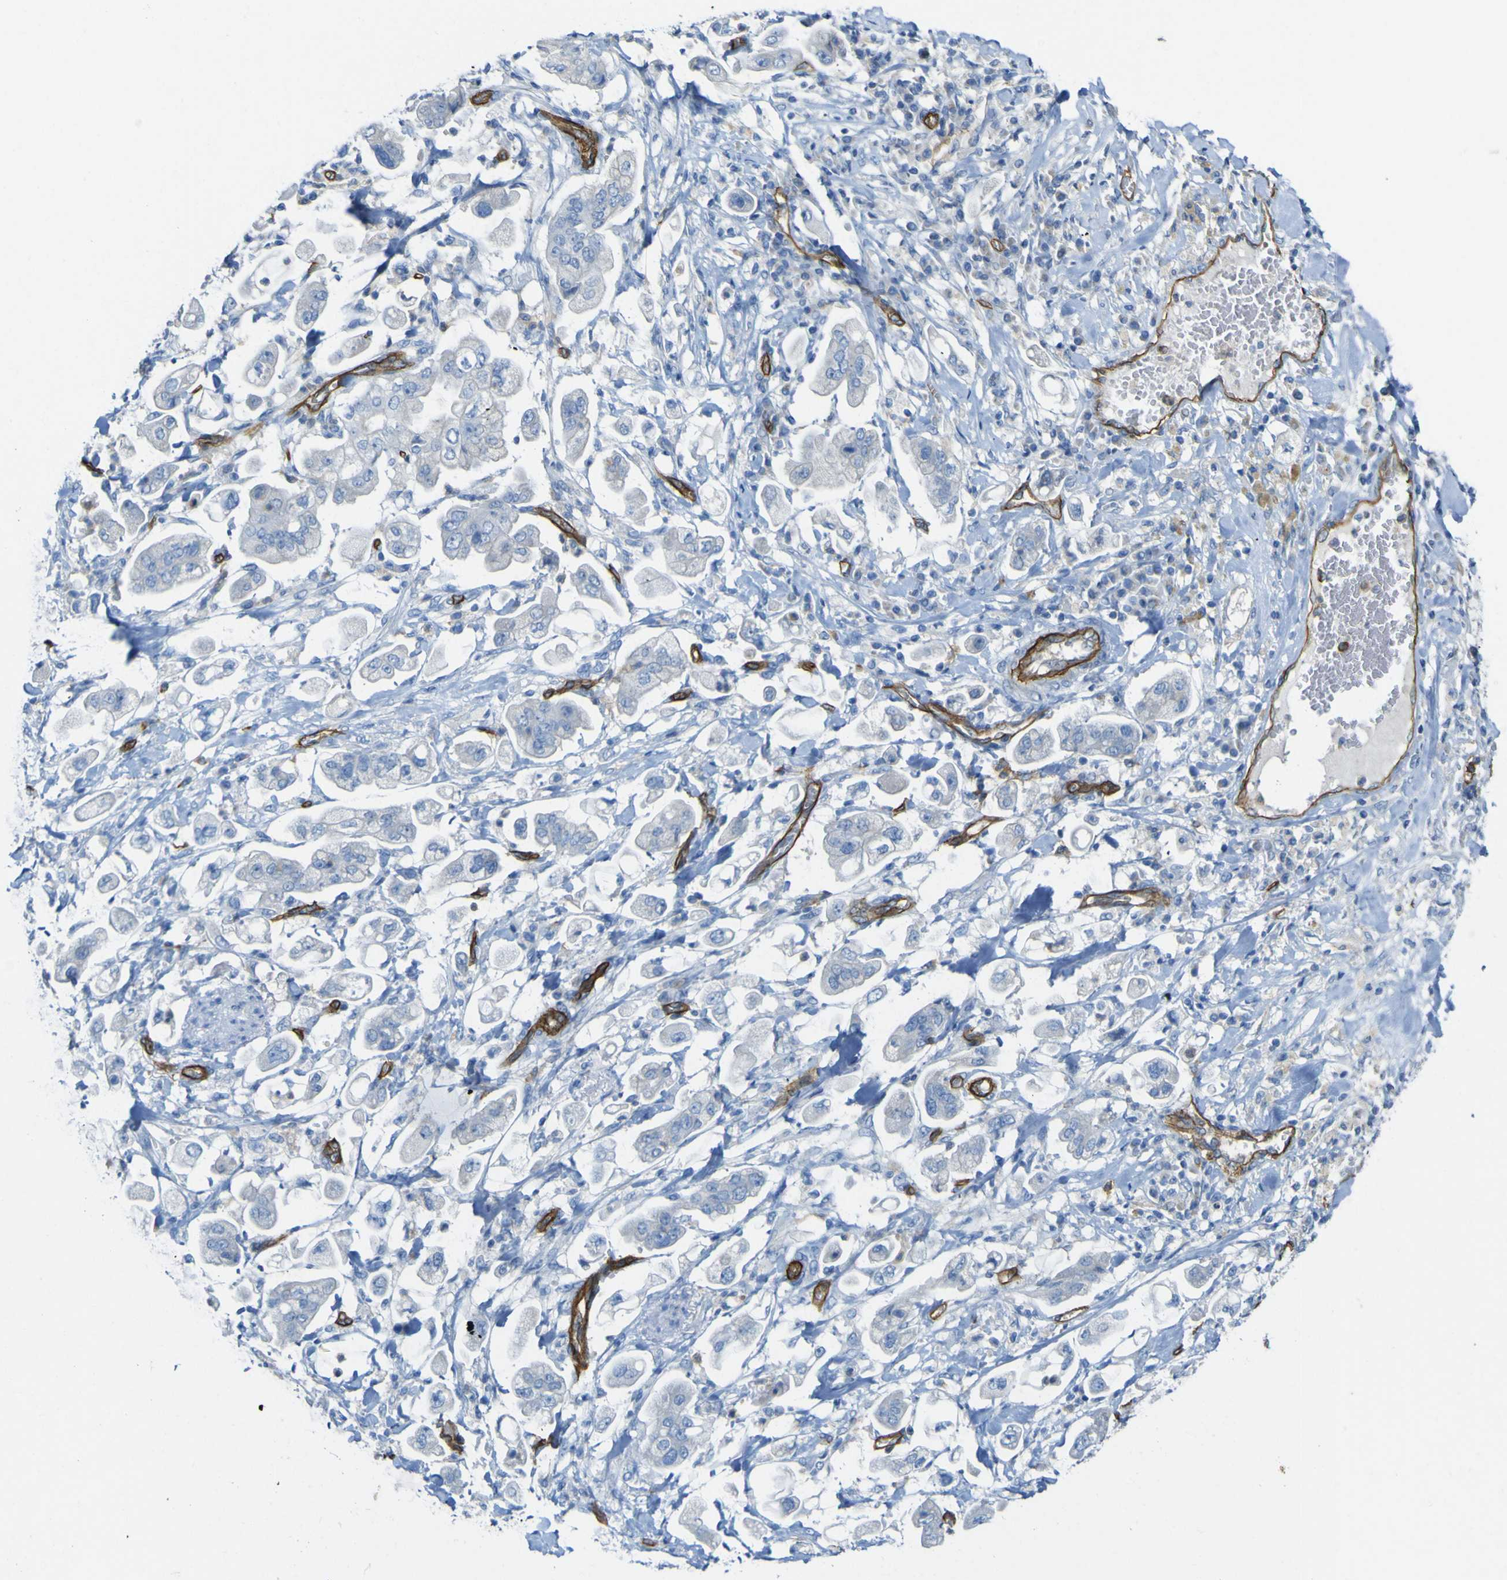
{"staining": {"intensity": "negative", "quantity": "none", "location": "none"}, "tissue": "stomach cancer", "cell_type": "Tumor cells", "image_type": "cancer", "snomed": [{"axis": "morphology", "description": "Adenocarcinoma, NOS"}, {"axis": "topography", "description": "Stomach"}], "caption": "Tumor cells are negative for protein expression in human stomach cancer (adenocarcinoma).", "gene": "CD93", "patient": {"sex": "male", "age": 62}}